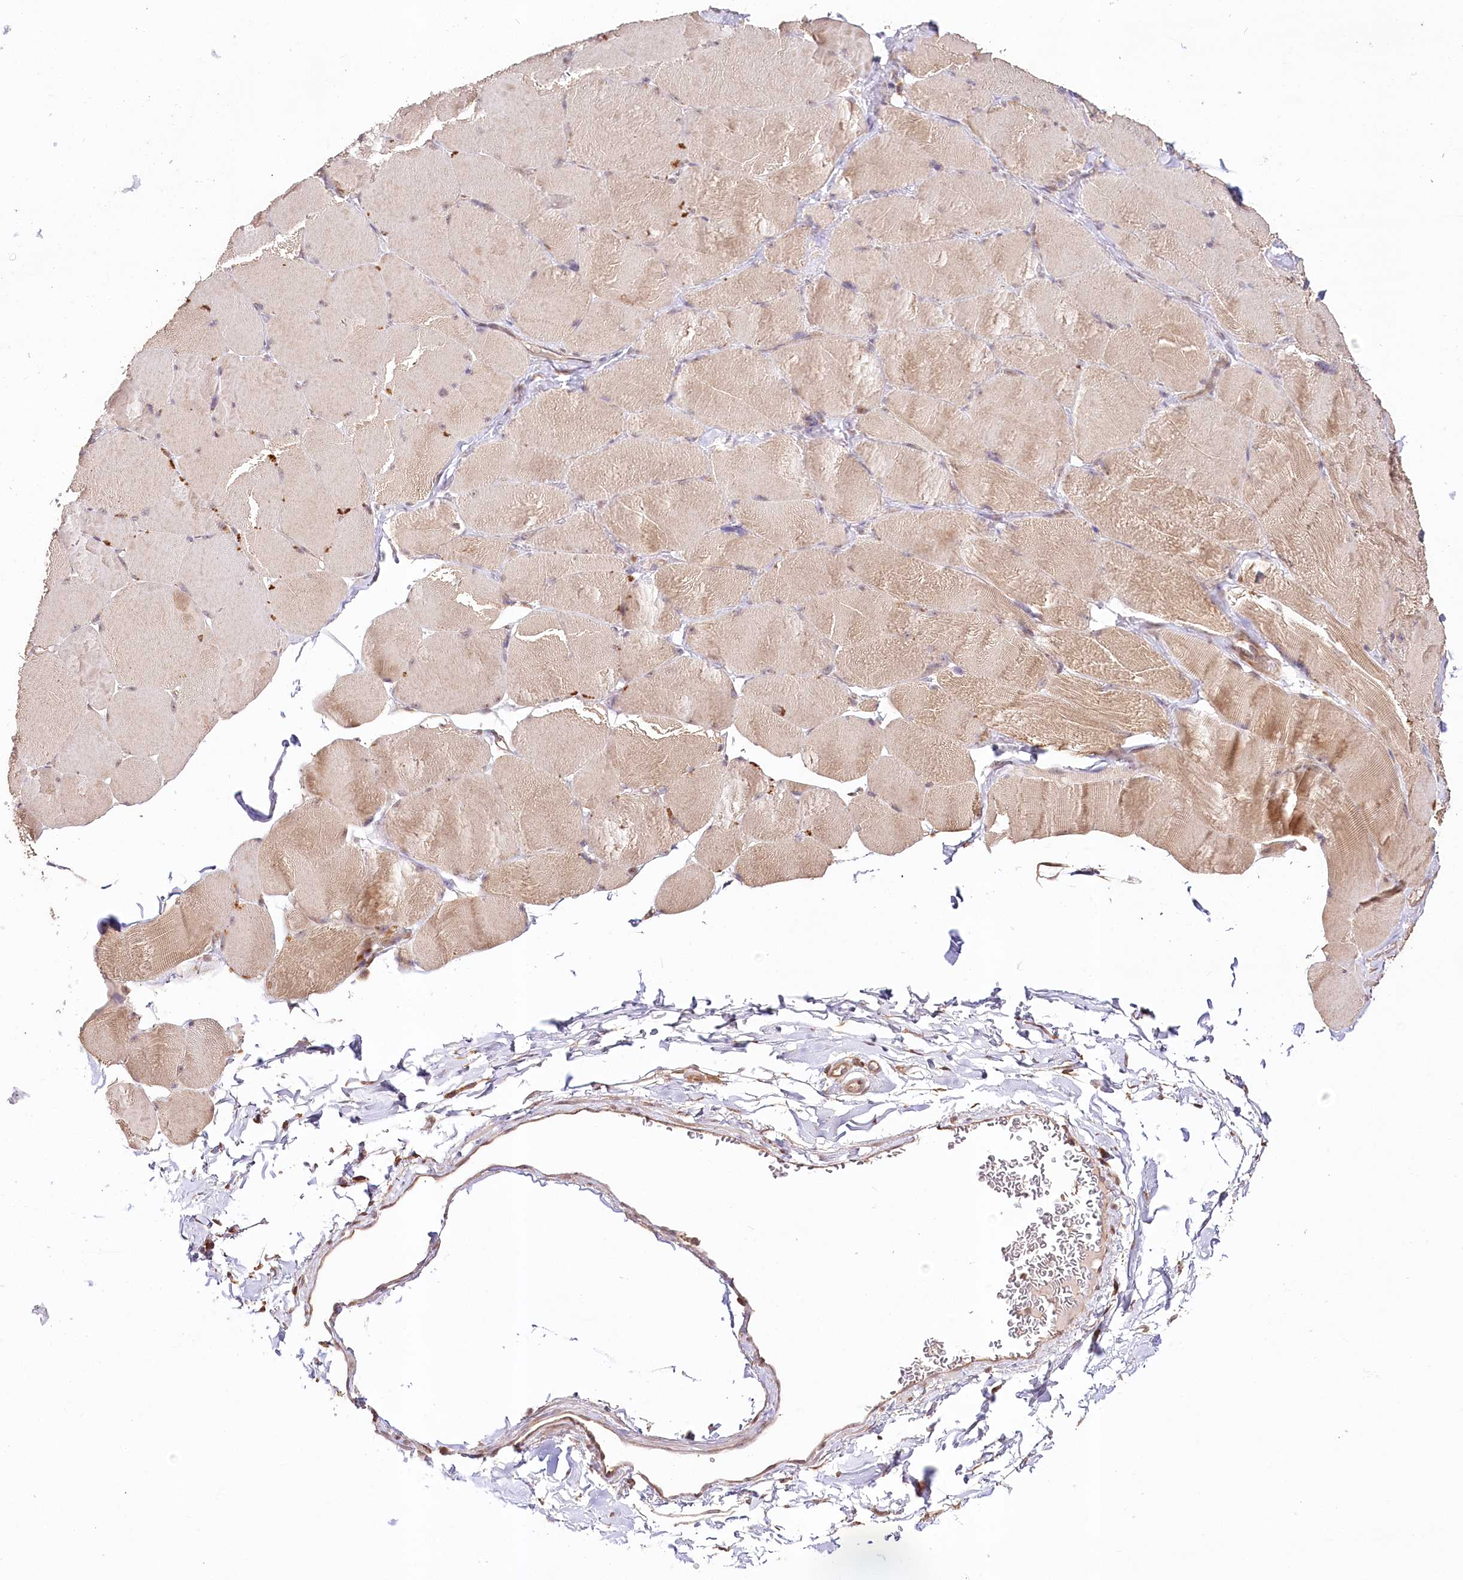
{"staining": {"intensity": "moderate", "quantity": "25%-75%", "location": "cytoplasmic/membranous,nuclear"}, "tissue": "skeletal muscle", "cell_type": "Myocytes", "image_type": "normal", "snomed": [{"axis": "morphology", "description": "Normal tissue, NOS"}, {"axis": "topography", "description": "Skin"}, {"axis": "topography", "description": "Skeletal muscle"}], "caption": "Protein analysis of benign skeletal muscle demonstrates moderate cytoplasmic/membranous,nuclear staining in about 25%-75% of myocytes.", "gene": "DMXL1", "patient": {"sex": "male", "age": 83}}